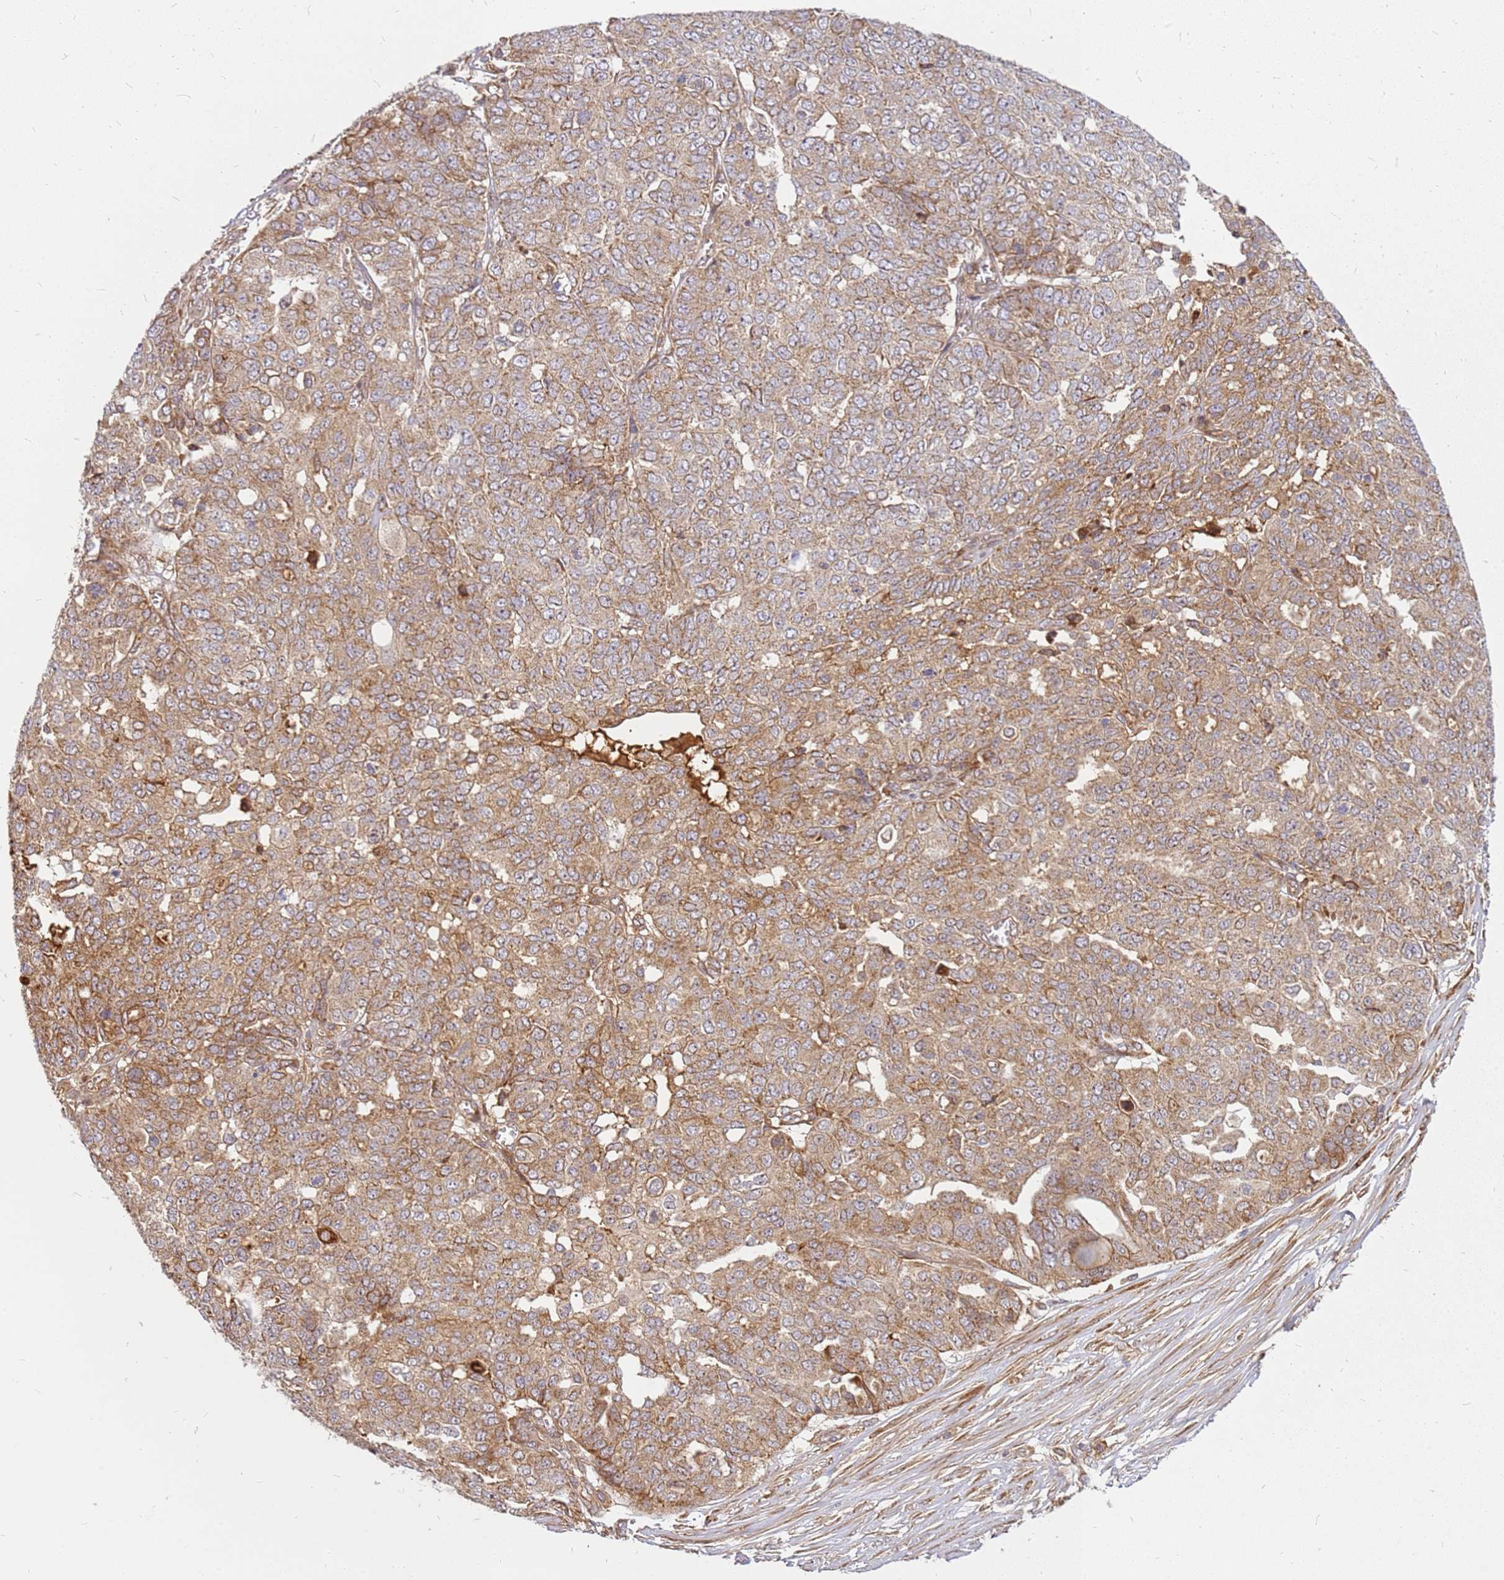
{"staining": {"intensity": "moderate", "quantity": ">75%", "location": "cytoplasmic/membranous"}, "tissue": "ovarian cancer", "cell_type": "Tumor cells", "image_type": "cancer", "snomed": [{"axis": "morphology", "description": "Cystadenocarcinoma, serous, NOS"}, {"axis": "topography", "description": "Soft tissue"}, {"axis": "topography", "description": "Ovary"}], "caption": "A micrograph of ovarian serous cystadenocarcinoma stained for a protein shows moderate cytoplasmic/membranous brown staining in tumor cells.", "gene": "CCDC159", "patient": {"sex": "female", "age": 57}}